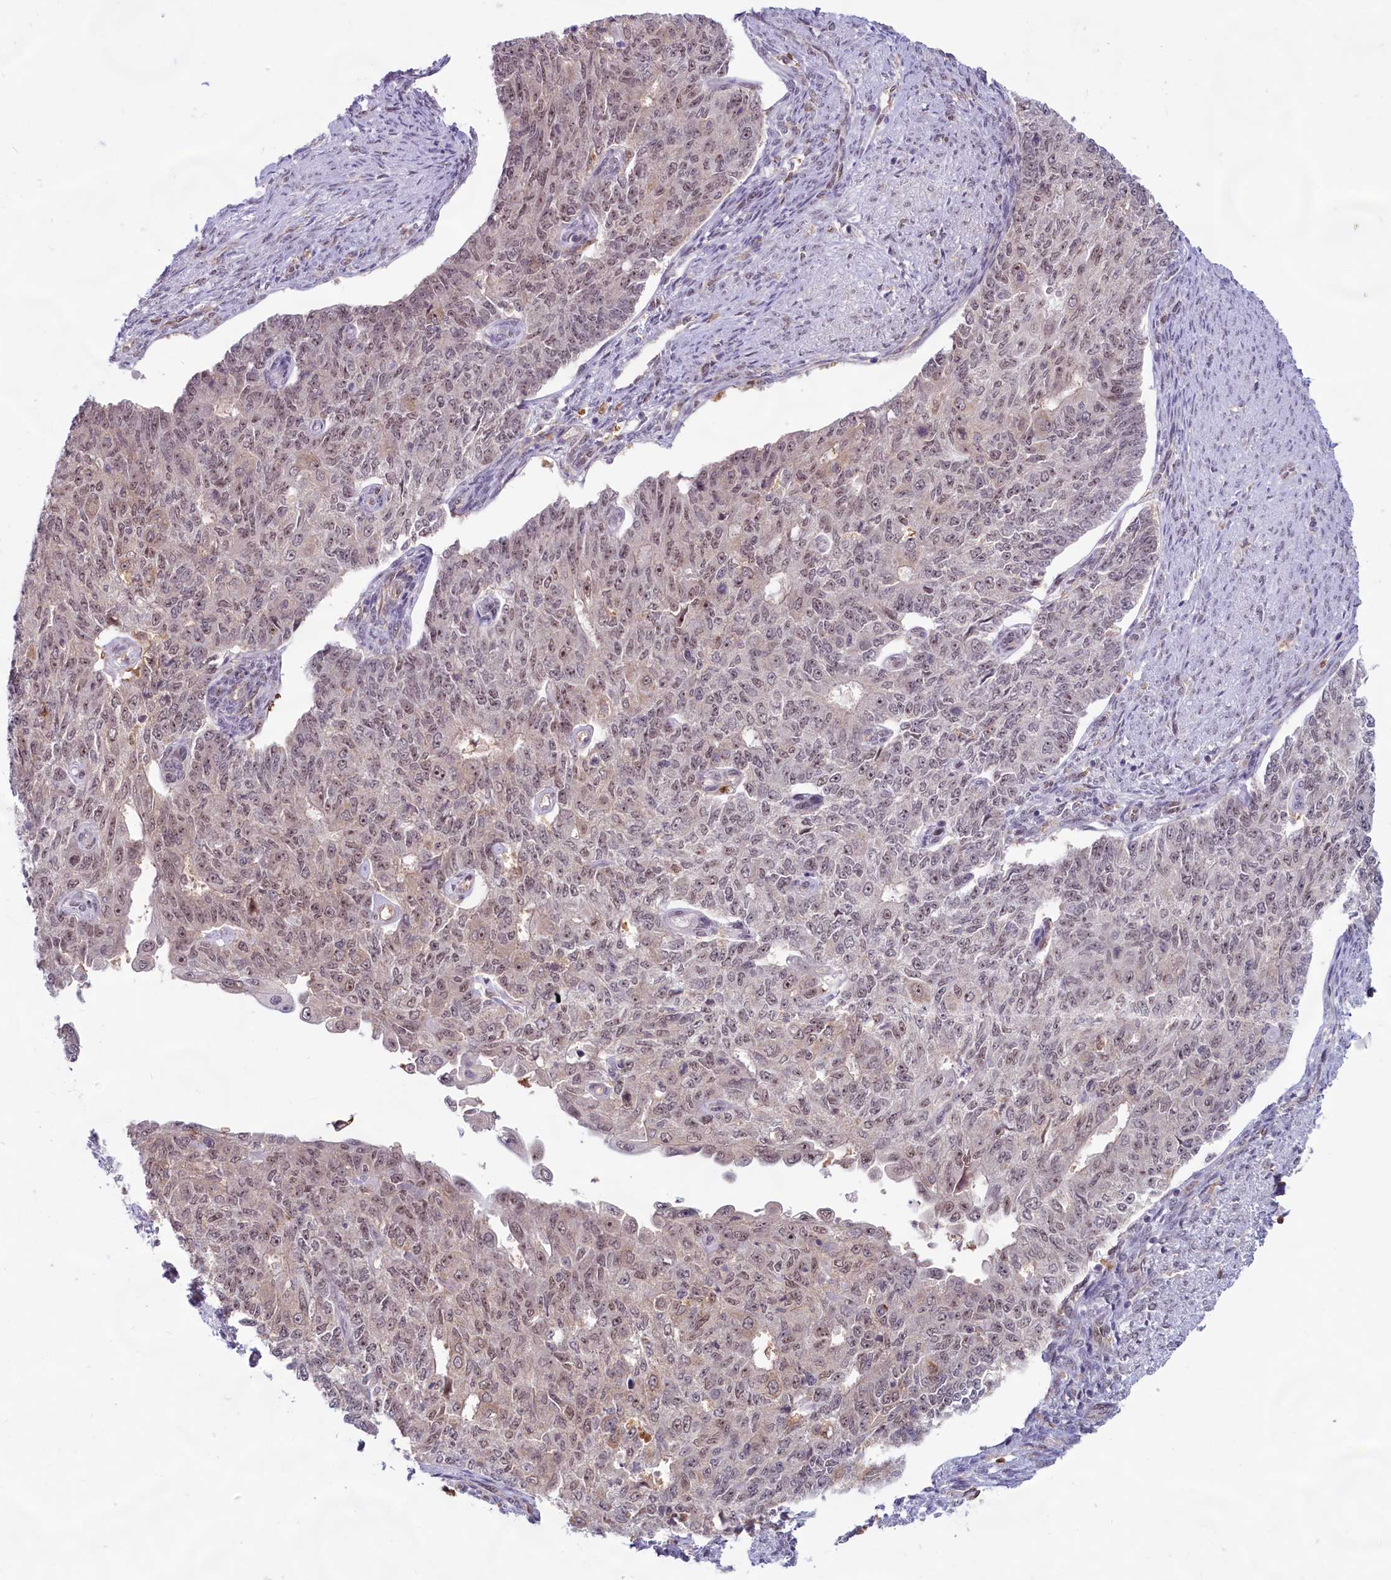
{"staining": {"intensity": "moderate", "quantity": "25%-75%", "location": "nuclear"}, "tissue": "endometrial cancer", "cell_type": "Tumor cells", "image_type": "cancer", "snomed": [{"axis": "morphology", "description": "Adenocarcinoma, NOS"}, {"axis": "topography", "description": "Endometrium"}], "caption": "The micrograph reveals immunohistochemical staining of adenocarcinoma (endometrial). There is moderate nuclear positivity is identified in approximately 25%-75% of tumor cells. Nuclei are stained in blue.", "gene": "C1D", "patient": {"sex": "female", "age": 32}}